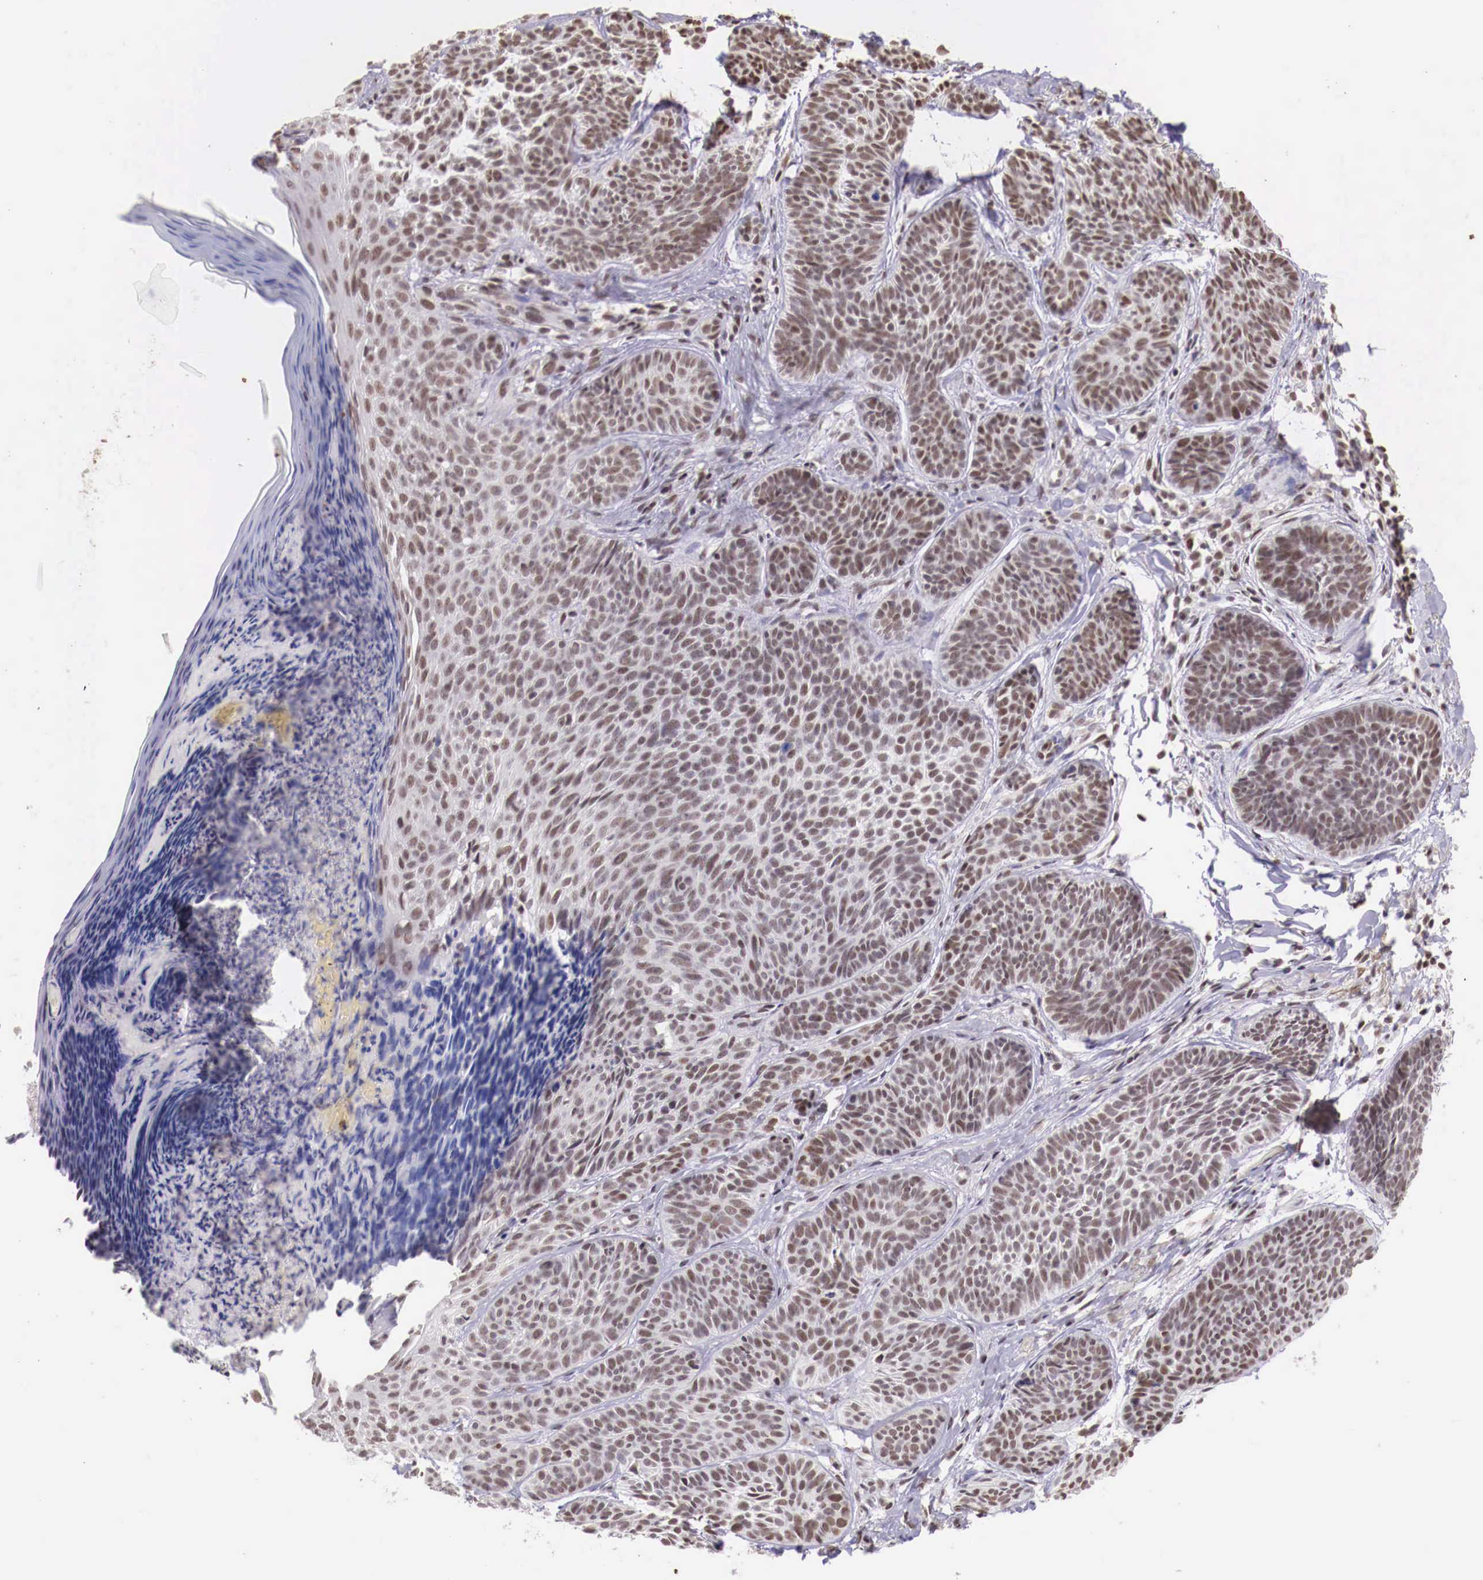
{"staining": {"intensity": "weak", "quantity": "25%-75%", "location": "nuclear"}, "tissue": "skin cancer", "cell_type": "Tumor cells", "image_type": "cancer", "snomed": [{"axis": "morphology", "description": "Basal cell carcinoma"}, {"axis": "topography", "description": "Skin"}], "caption": "Weak nuclear staining for a protein is appreciated in approximately 25%-75% of tumor cells of skin cancer using IHC.", "gene": "SP1", "patient": {"sex": "female", "age": 62}}